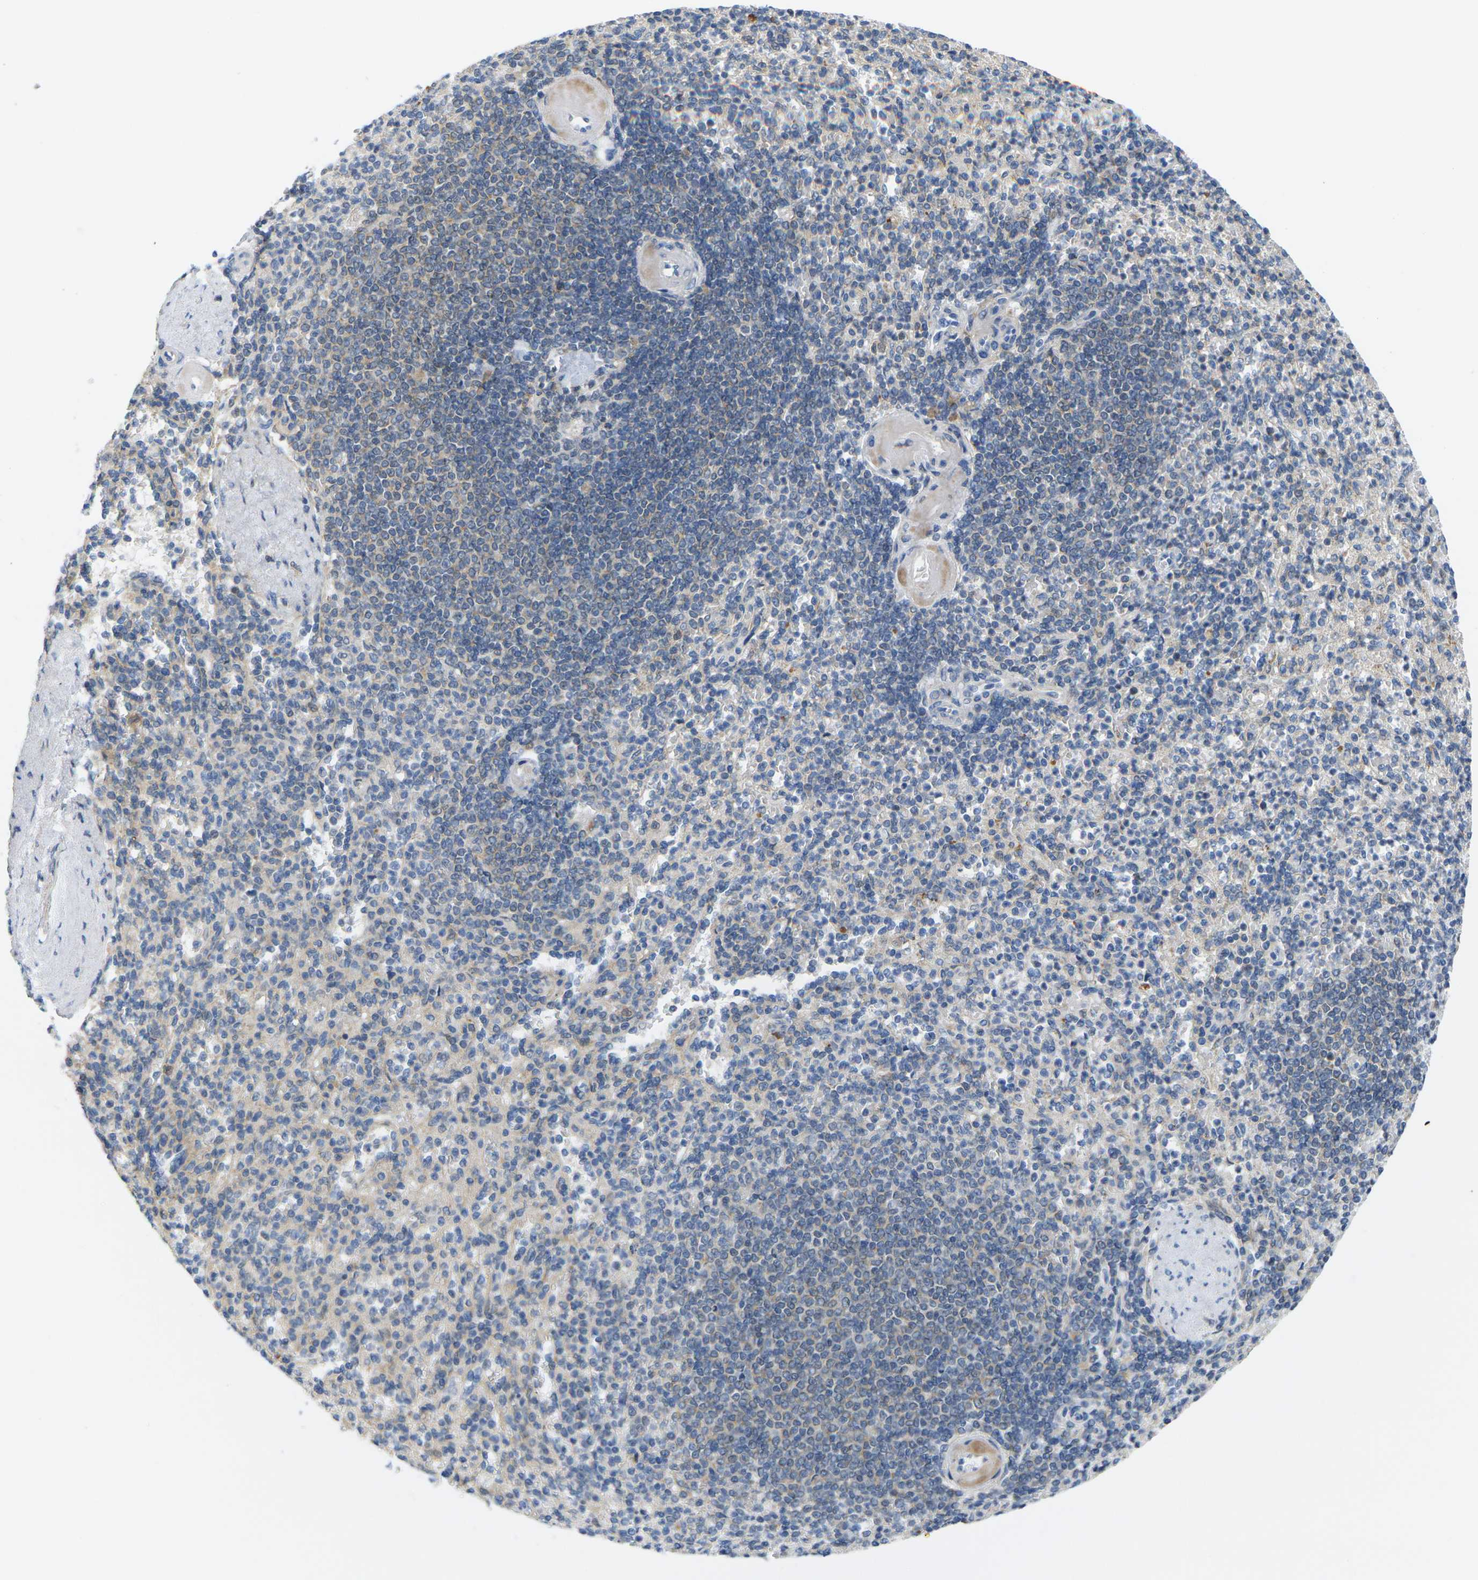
{"staining": {"intensity": "weak", "quantity": ">75%", "location": "cytoplasmic/membranous"}, "tissue": "spleen", "cell_type": "Cells in red pulp", "image_type": "normal", "snomed": [{"axis": "morphology", "description": "Normal tissue, NOS"}, {"axis": "topography", "description": "Spleen"}], "caption": "DAB immunohistochemical staining of unremarkable human spleen displays weak cytoplasmic/membranous protein staining in about >75% of cells in red pulp.", "gene": "OTOF", "patient": {"sex": "female", "age": 74}}